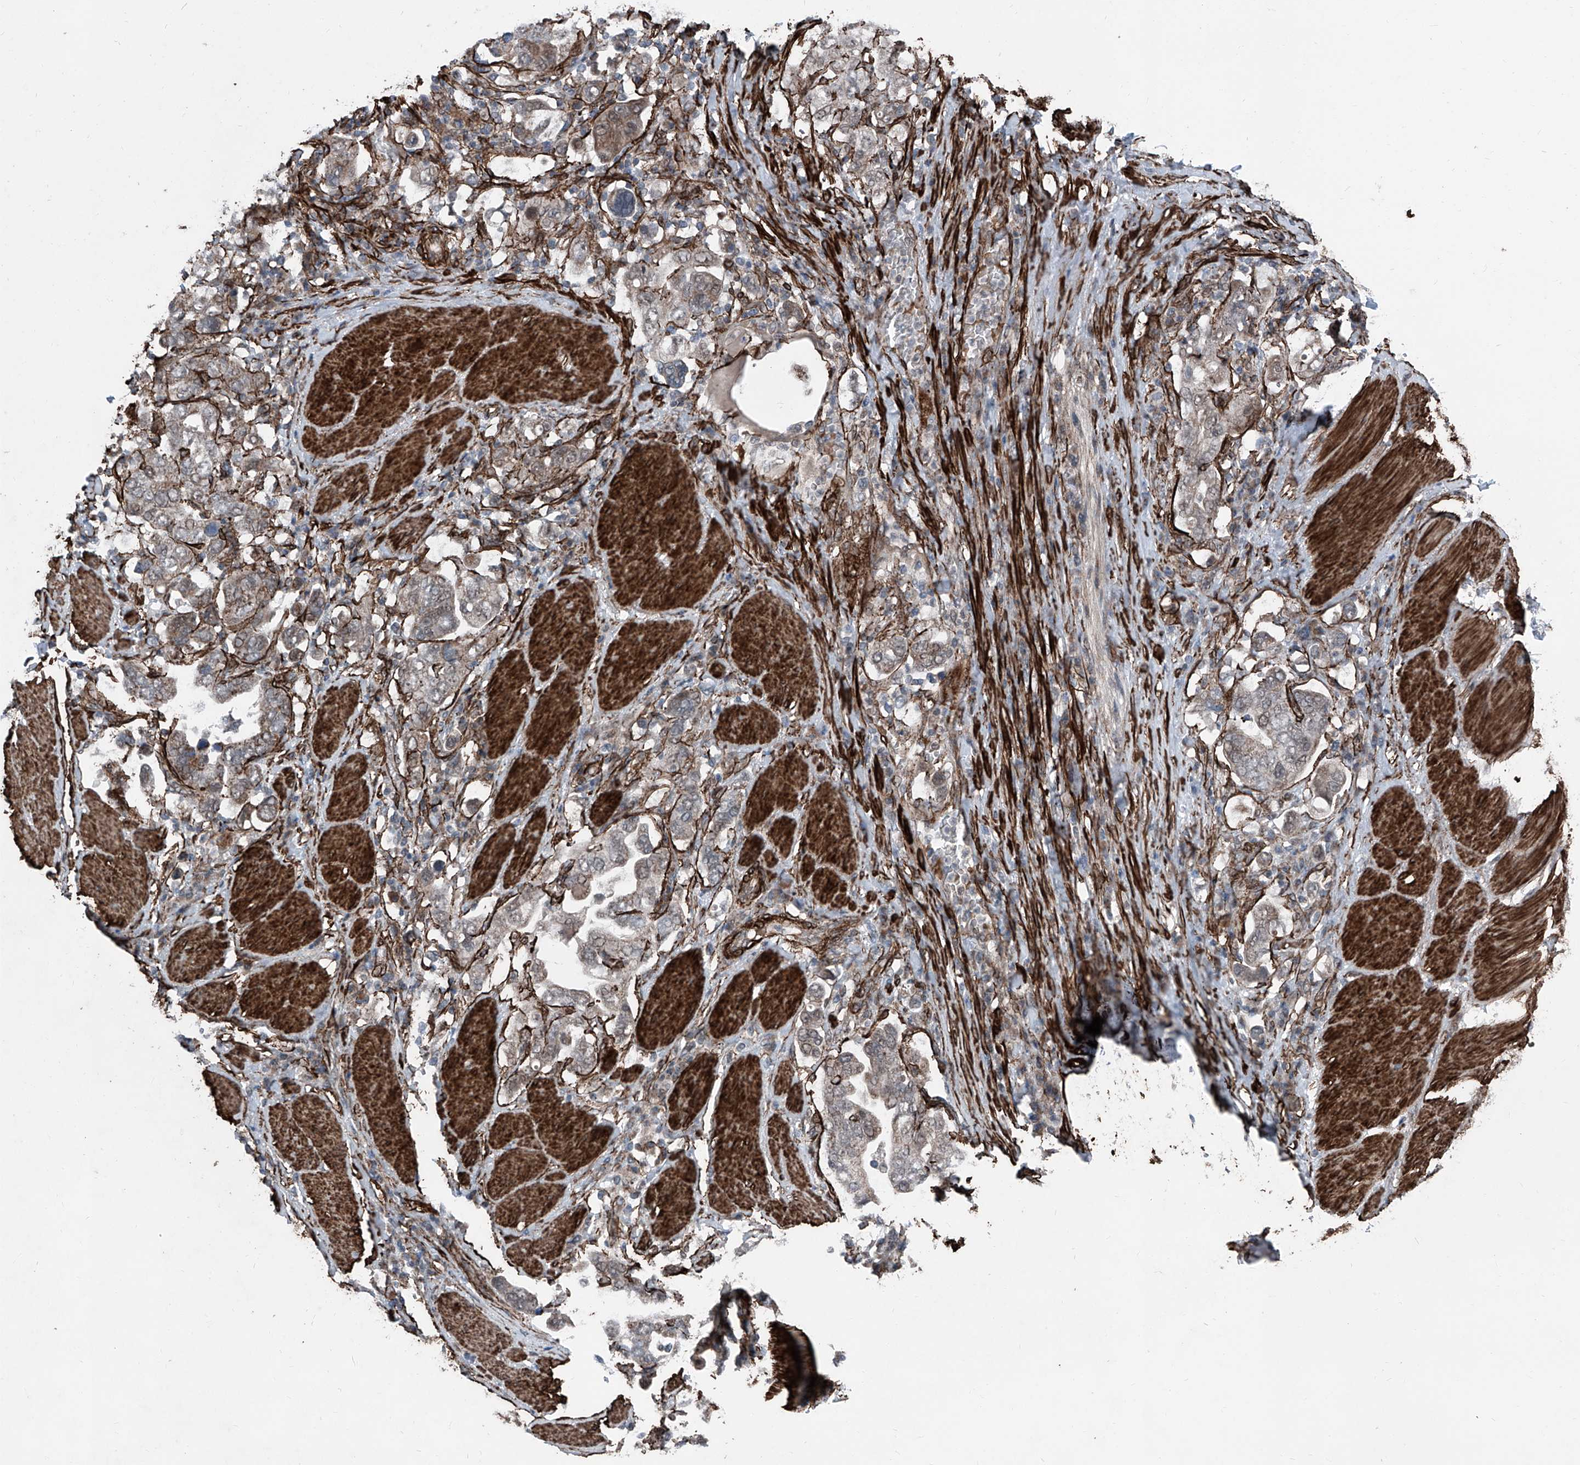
{"staining": {"intensity": "weak", "quantity": "<25%", "location": "cytoplasmic/membranous,nuclear"}, "tissue": "stomach cancer", "cell_type": "Tumor cells", "image_type": "cancer", "snomed": [{"axis": "morphology", "description": "Adenocarcinoma, NOS"}, {"axis": "topography", "description": "Stomach, upper"}], "caption": "Protein analysis of stomach cancer (adenocarcinoma) demonstrates no significant positivity in tumor cells.", "gene": "COA7", "patient": {"sex": "male", "age": 62}}